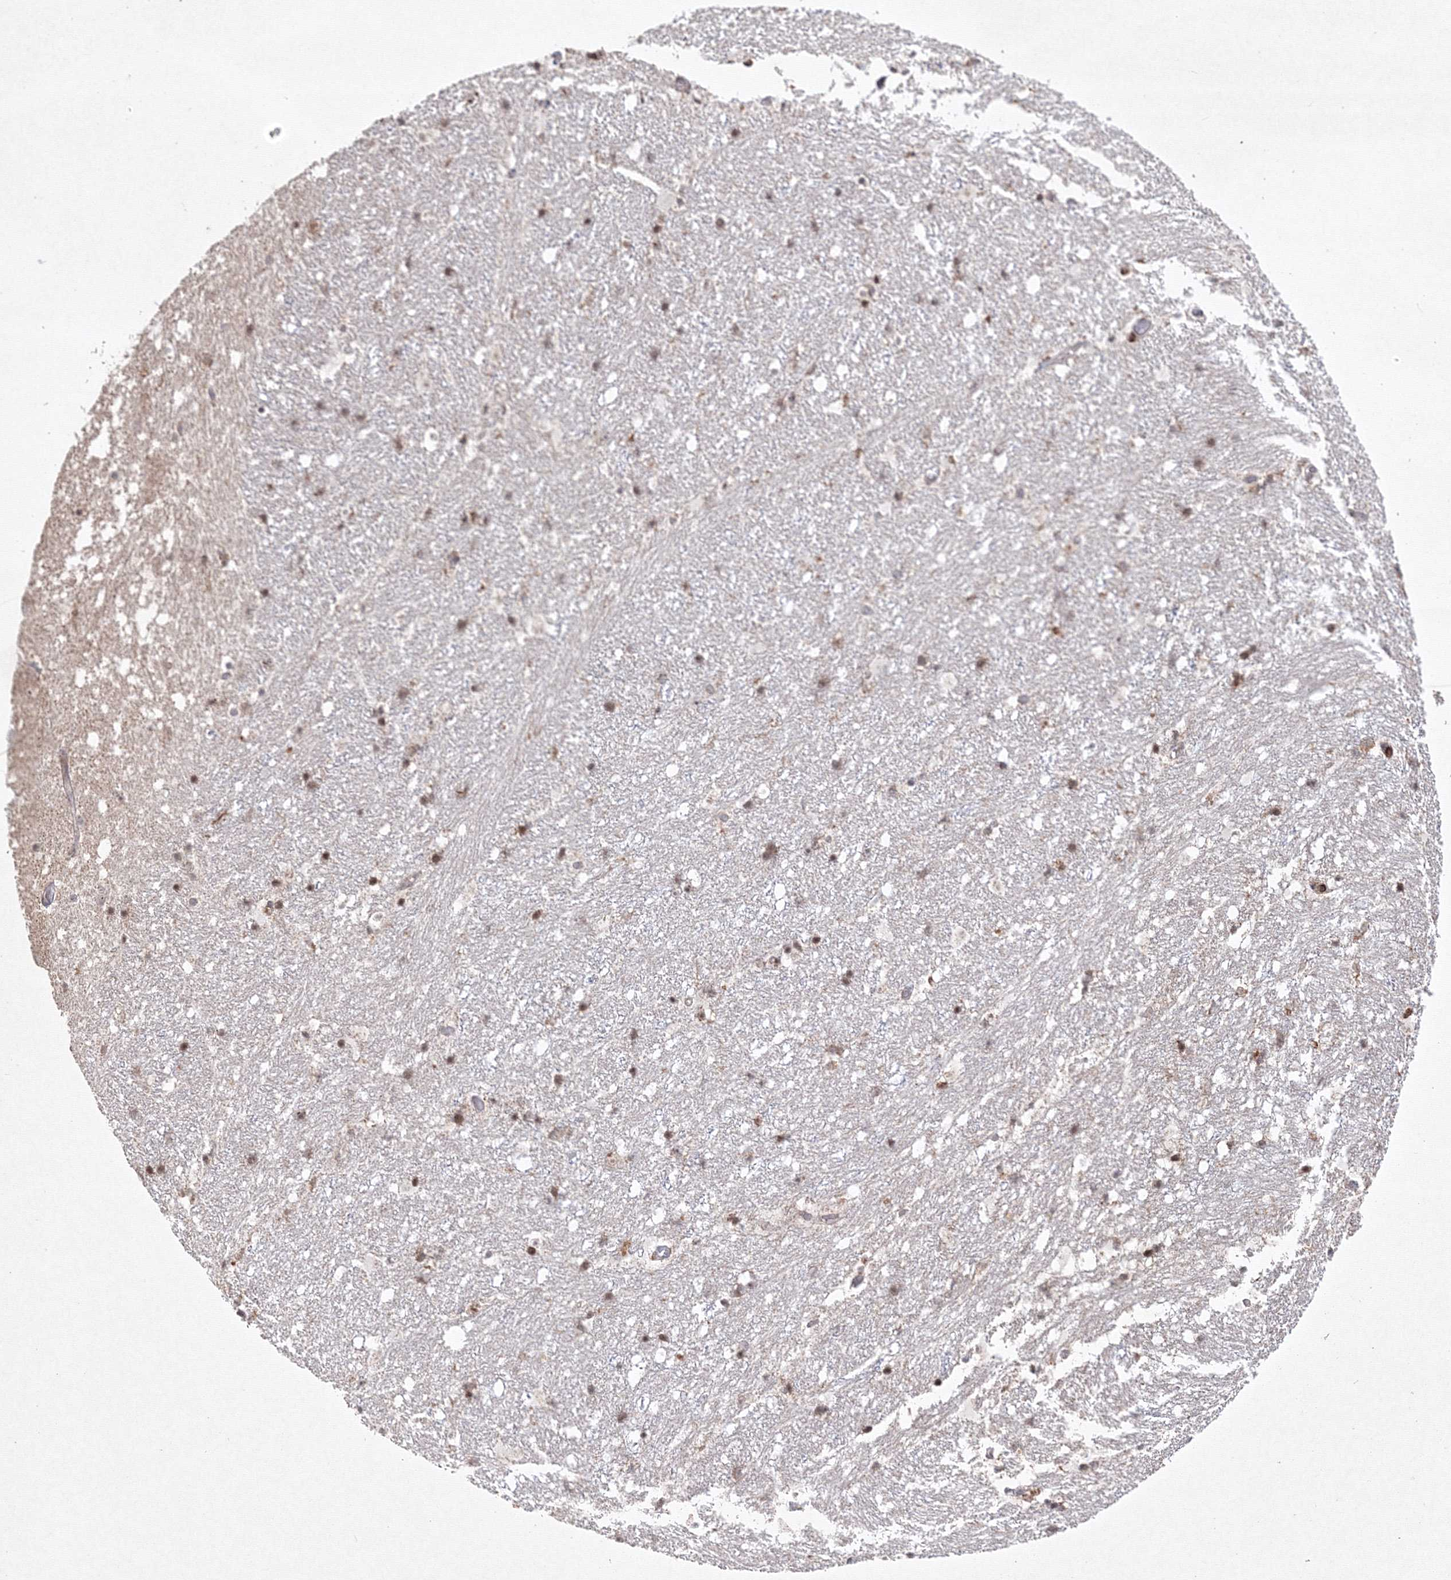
{"staining": {"intensity": "moderate", "quantity": "25%-75%", "location": "cytoplasmic/membranous,nuclear"}, "tissue": "hippocampus", "cell_type": "Glial cells", "image_type": "normal", "snomed": [{"axis": "morphology", "description": "Normal tissue, NOS"}, {"axis": "topography", "description": "Hippocampus"}], "caption": "Brown immunohistochemical staining in benign human hippocampus exhibits moderate cytoplasmic/membranous,nuclear expression in approximately 25%-75% of glial cells. (DAB (3,3'-diaminobenzidine) = brown stain, brightfield microscopy at high magnification).", "gene": "MKRN2", "patient": {"sex": "female", "age": 52}}